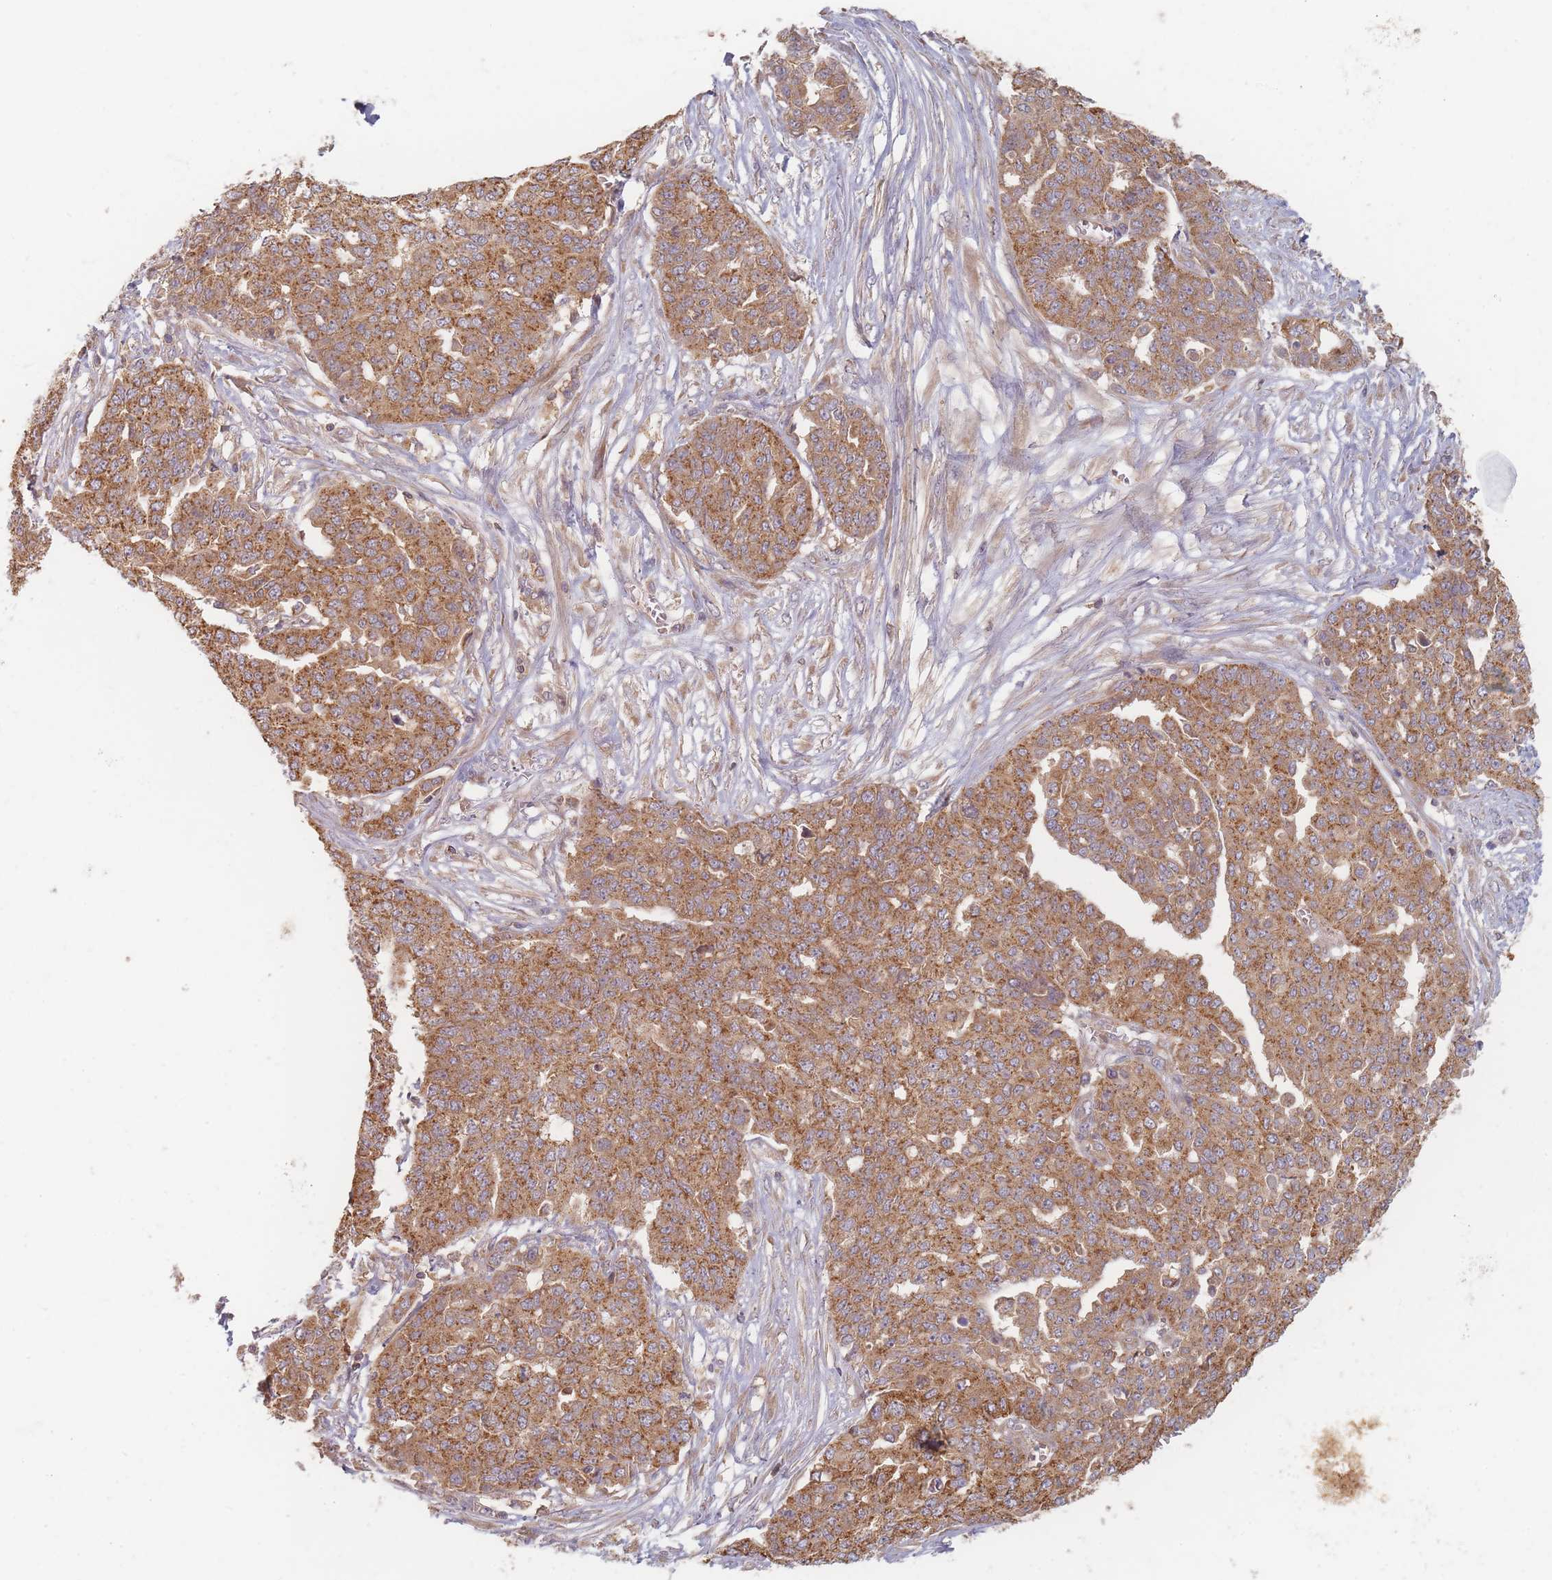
{"staining": {"intensity": "moderate", "quantity": ">75%", "location": "cytoplasmic/membranous"}, "tissue": "ovarian cancer", "cell_type": "Tumor cells", "image_type": "cancer", "snomed": [{"axis": "morphology", "description": "Cystadenocarcinoma, serous, NOS"}, {"axis": "topography", "description": "Soft tissue"}, {"axis": "topography", "description": "Ovary"}], "caption": "Protein expression analysis of ovarian cancer (serous cystadenocarcinoma) displays moderate cytoplasmic/membranous staining in about >75% of tumor cells.", "gene": "SLC35F3", "patient": {"sex": "female", "age": 57}}